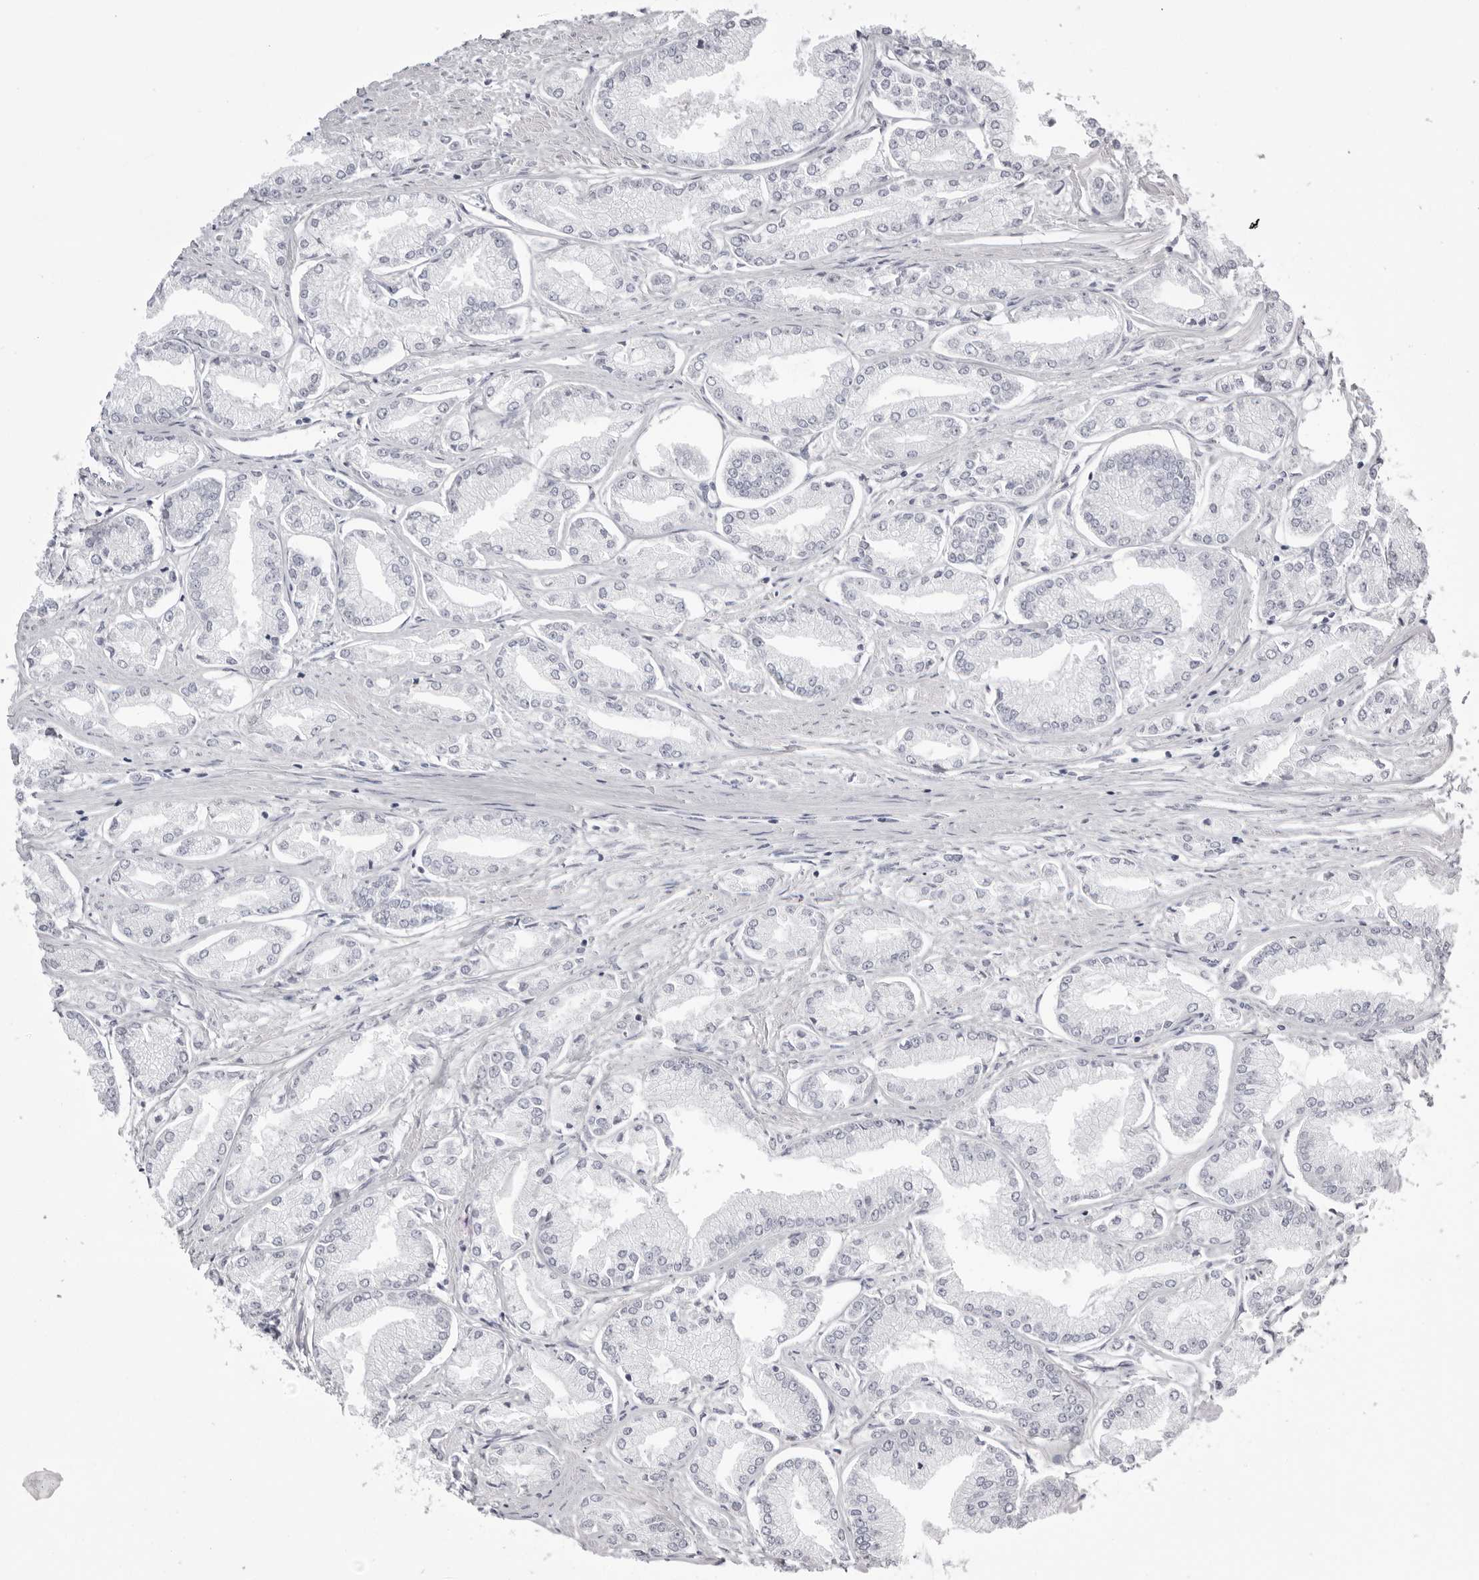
{"staining": {"intensity": "negative", "quantity": "none", "location": "none"}, "tissue": "prostate cancer", "cell_type": "Tumor cells", "image_type": "cancer", "snomed": [{"axis": "morphology", "description": "Adenocarcinoma, Low grade"}, {"axis": "topography", "description": "Prostate"}], "caption": "Prostate low-grade adenocarcinoma was stained to show a protein in brown. There is no significant expression in tumor cells. (DAB immunohistochemistry with hematoxylin counter stain).", "gene": "TMOD4", "patient": {"sex": "male", "age": 52}}